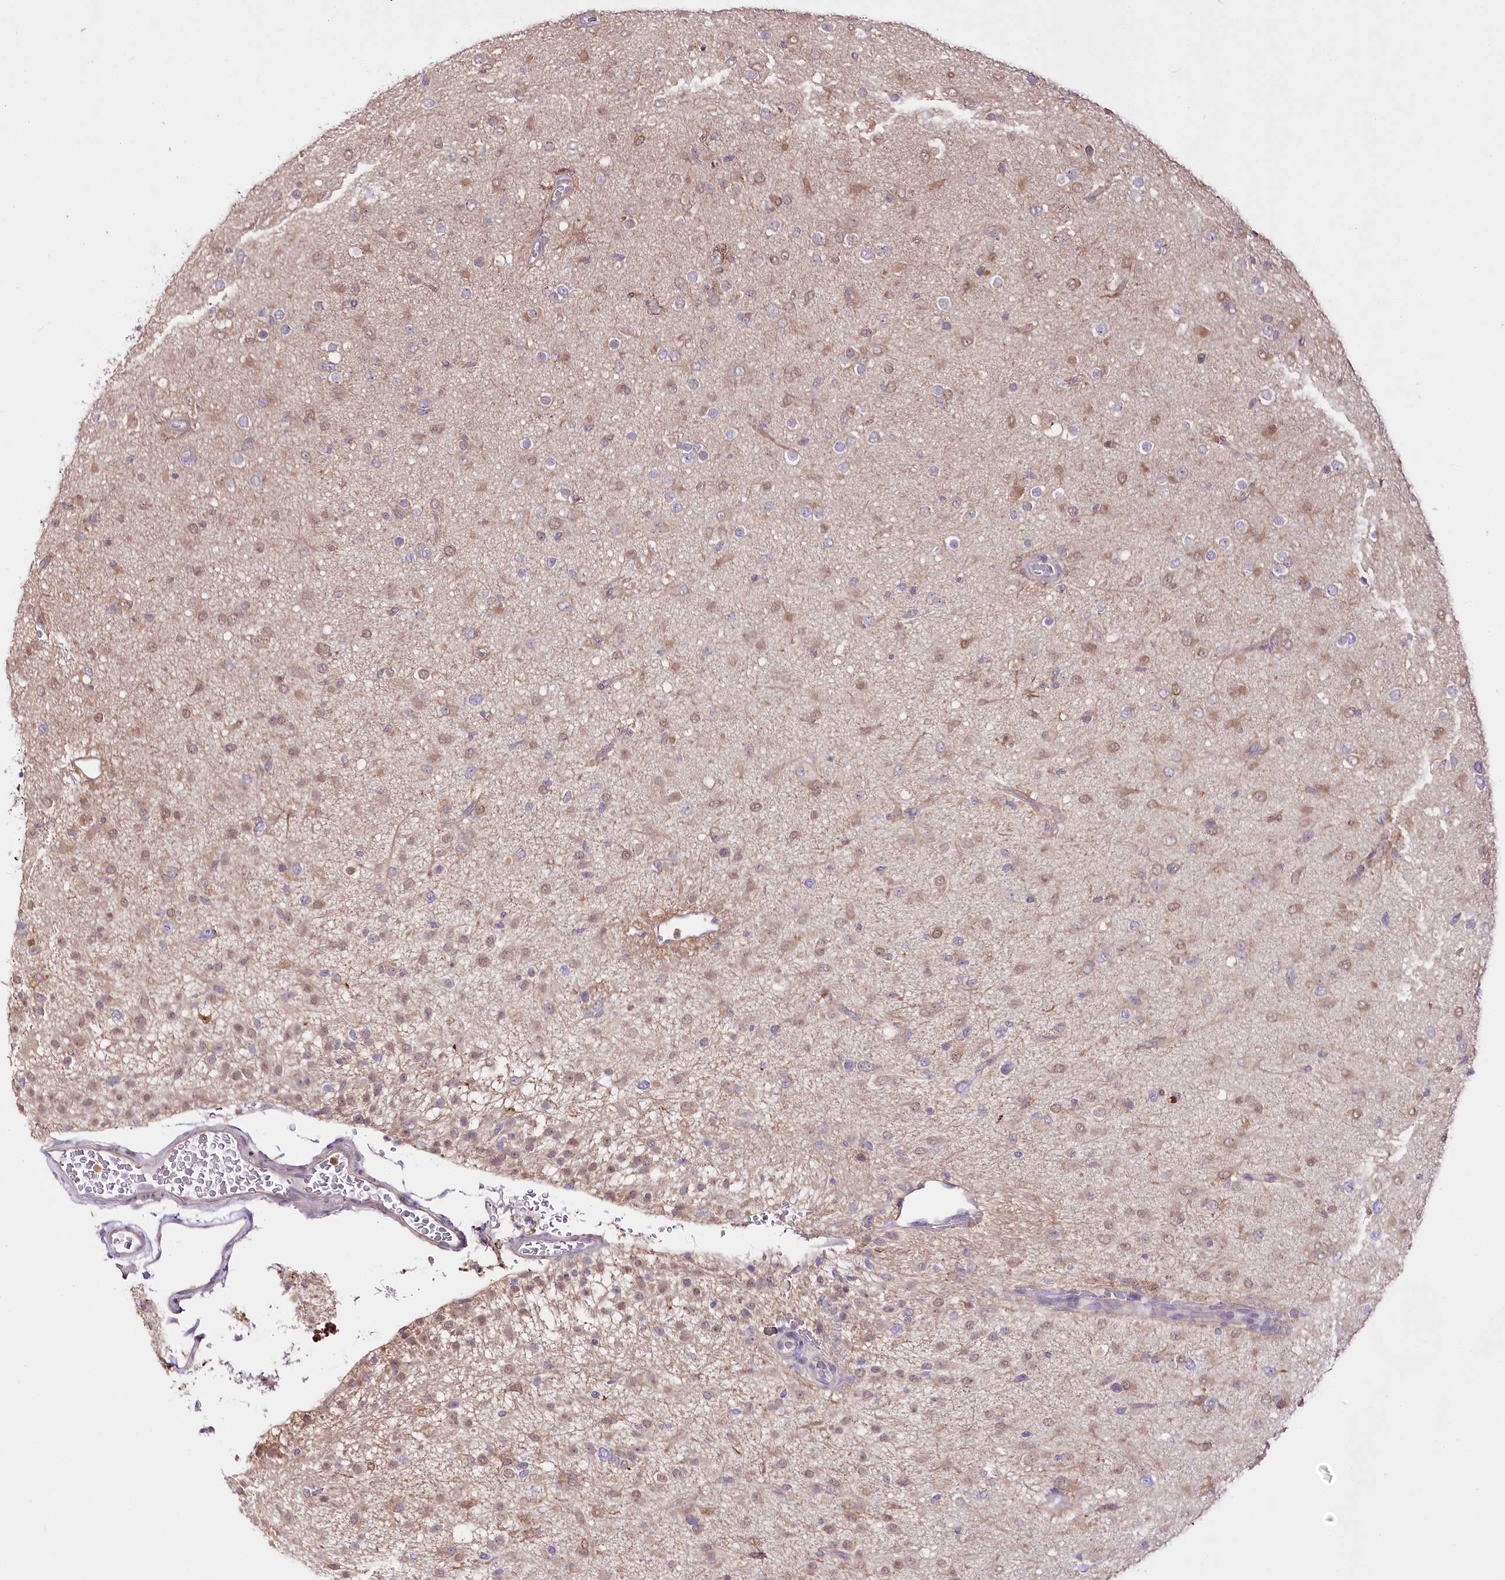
{"staining": {"intensity": "weak", "quantity": "25%-75%", "location": "cytoplasmic/membranous"}, "tissue": "glioma", "cell_type": "Tumor cells", "image_type": "cancer", "snomed": [{"axis": "morphology", "description": "Glioma, malignant, Low grade"}, {"axis": "topography", "description": "Brain"}], "caption": "Protein staining reveals weak cytoplasmic/membranous positivity in approximately 25%-75% of tumor cells in glioma.", "gene": "UGP2", "patient": {"sex": "male", "age": 65}}